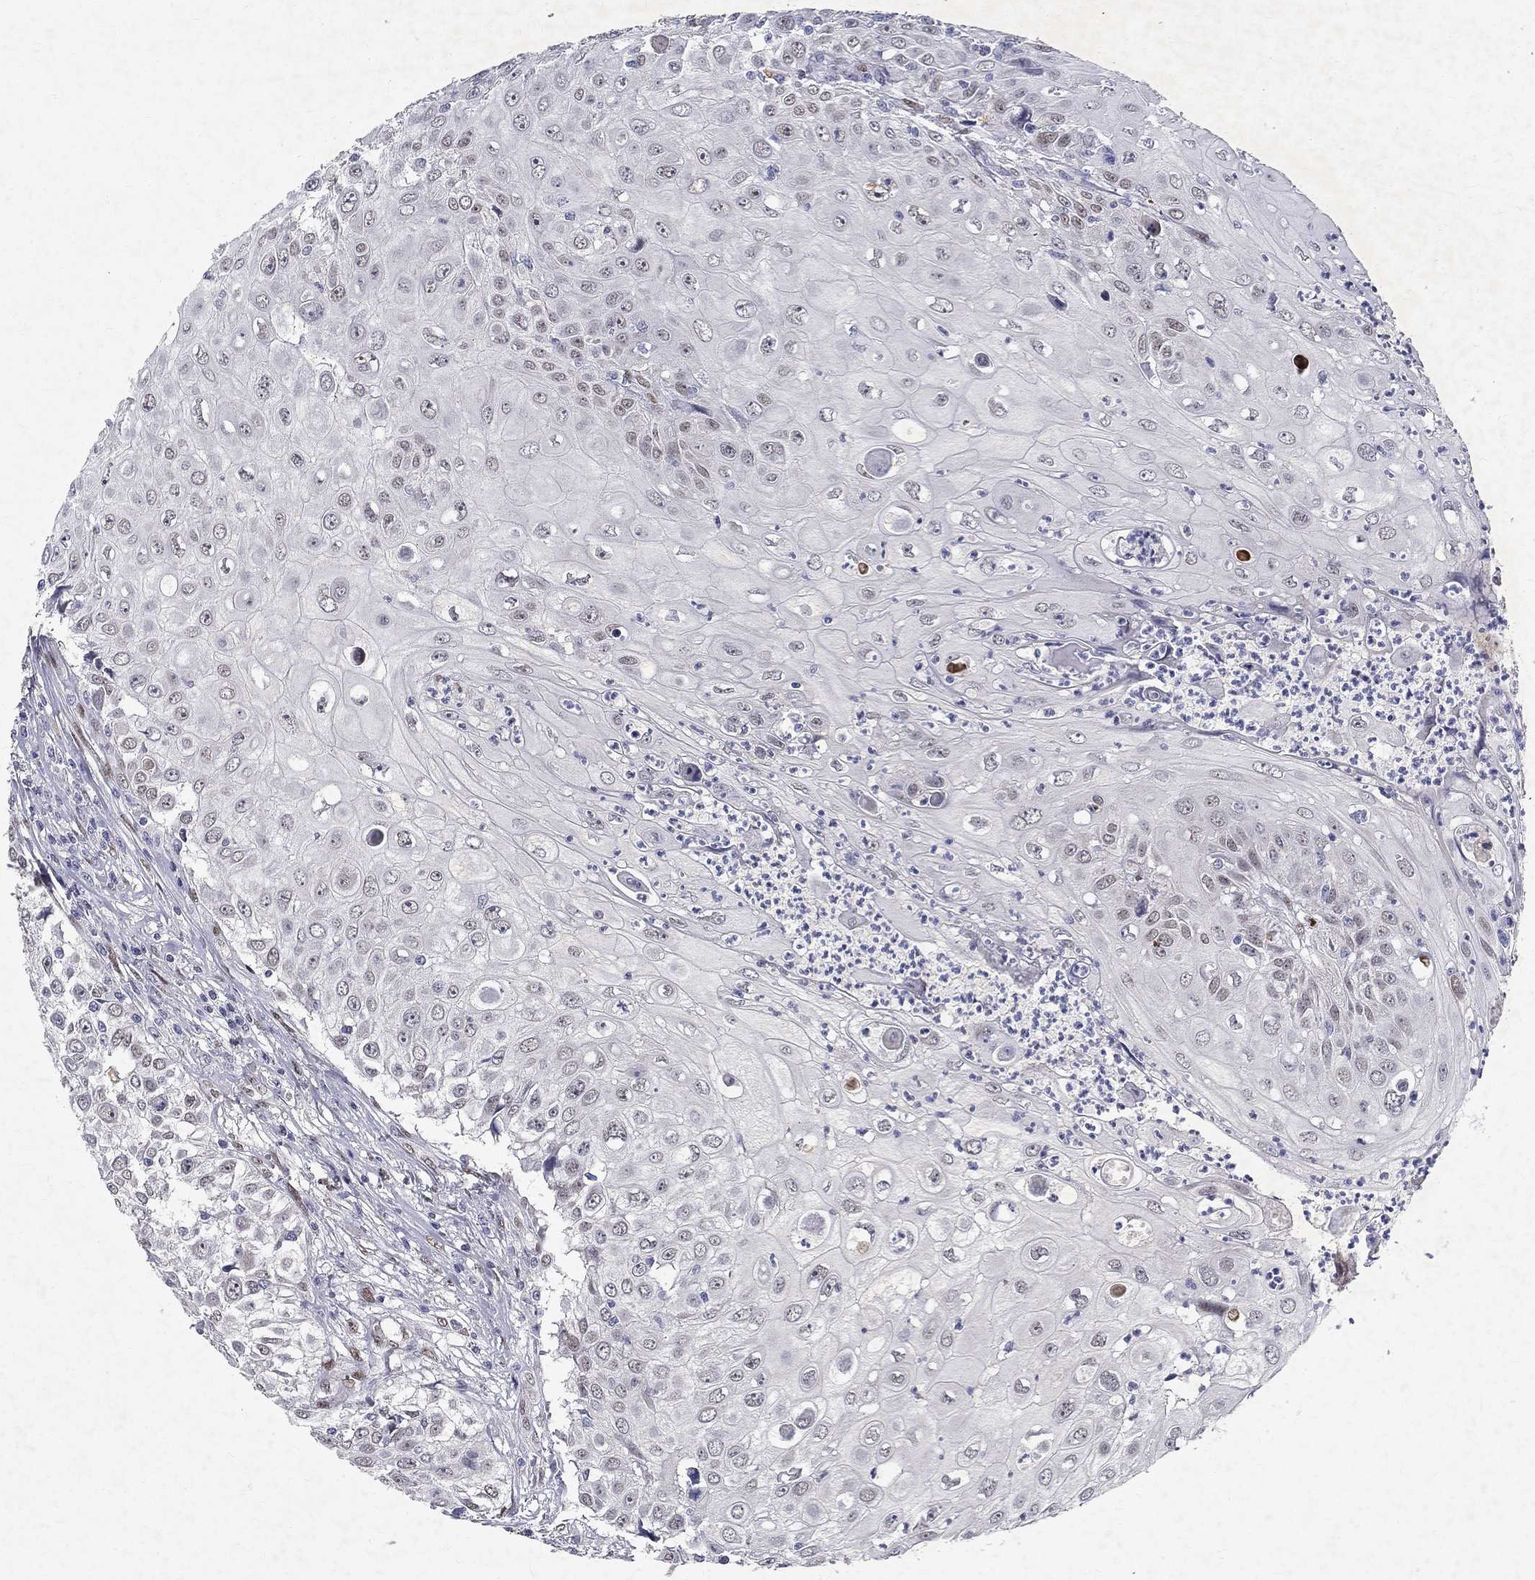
{"staining": {"intensity": "negative", "quantity": "none", "location": "none"}, "tissue": "urothelial cancer", "cell_type": "Tumor cells", "image_type": "cancer", "snomed": [{"axis": "morphology", "description": "Urothelial carcinoma, High grade"}, {"axis": "topography", "description": "Urinary bladder"}], "caption": "Human urothelial cancer stained for a protein using IHC reveals no positivity in tumor cells.", "gene": "RBFOX1", "patient": {"sex": "female", "age": 79}}